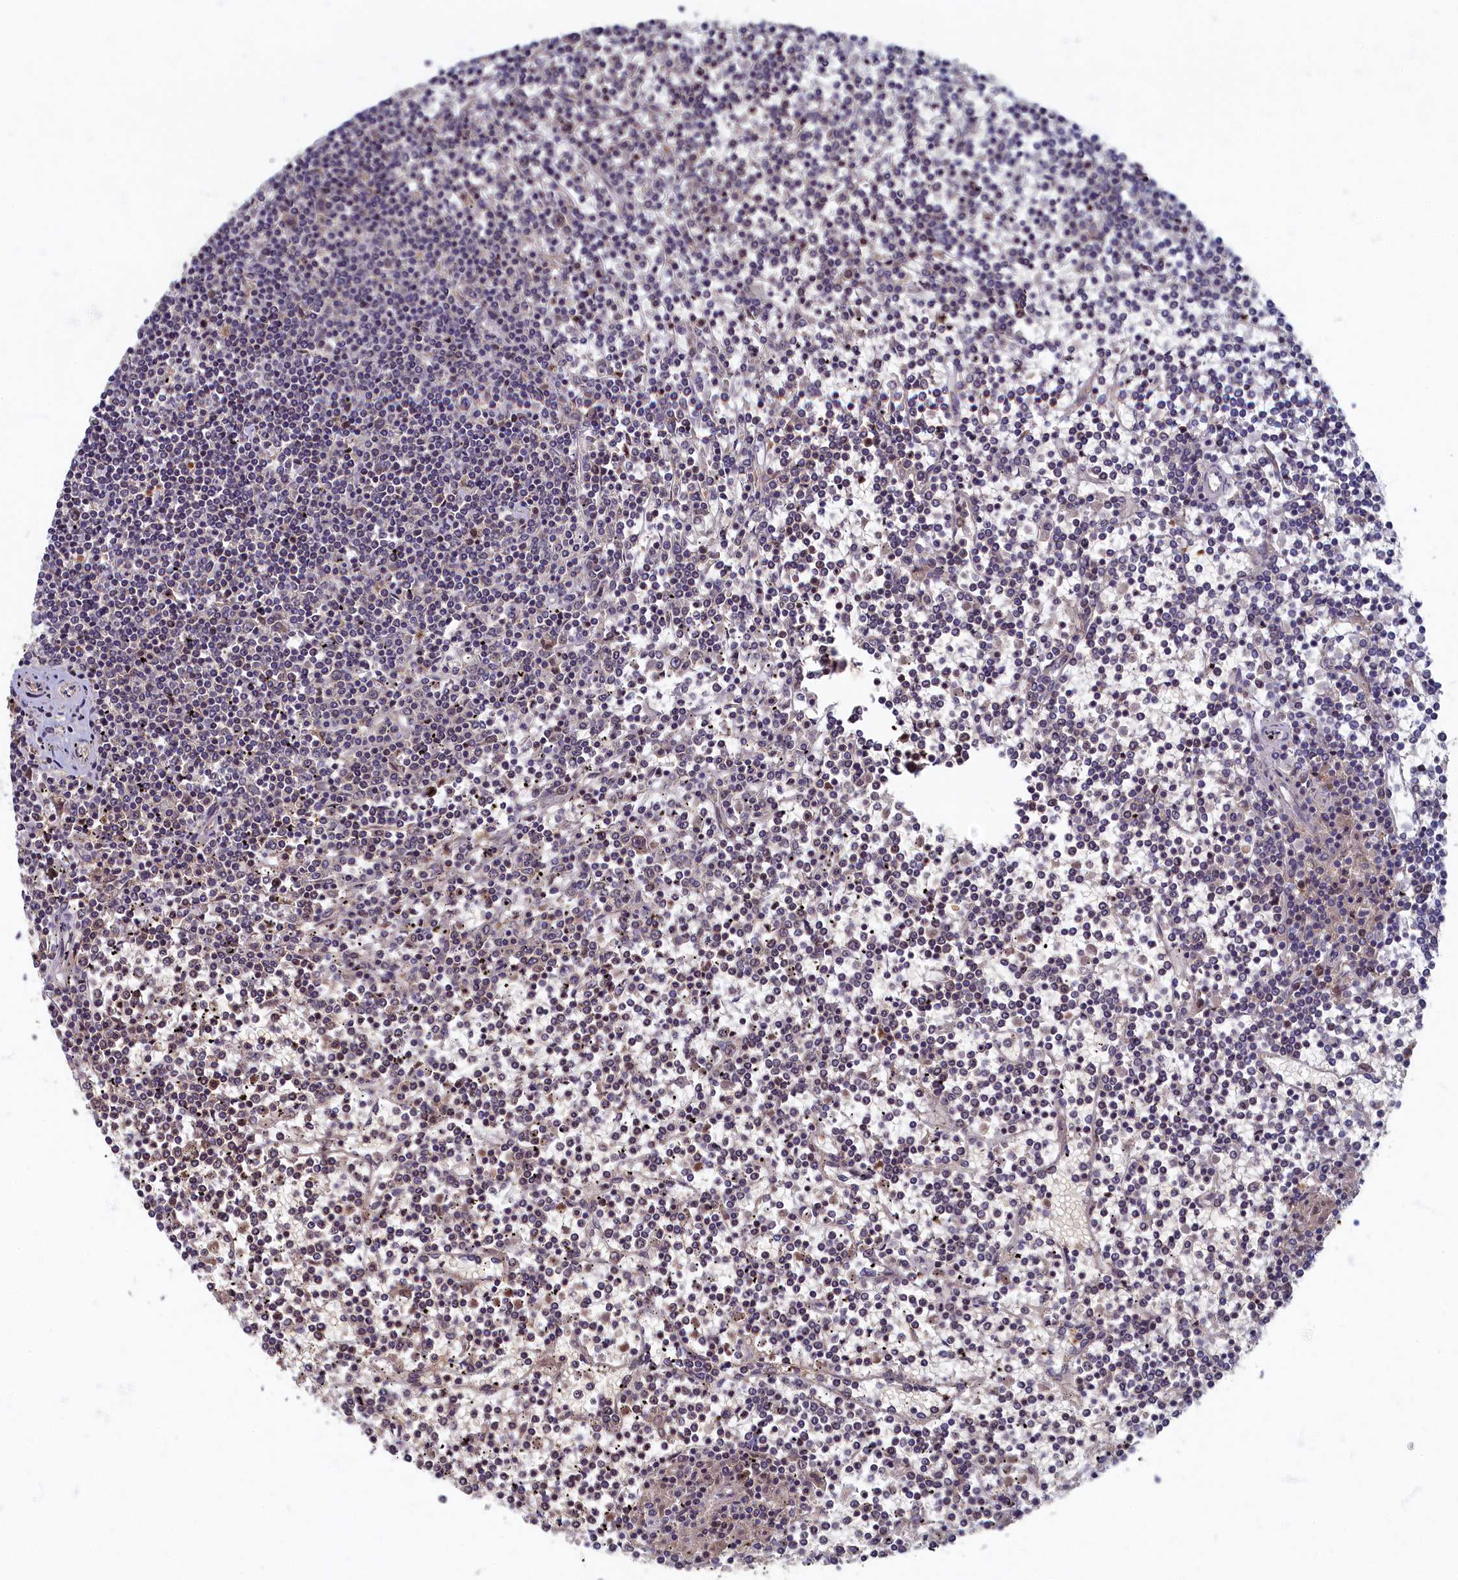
{"staining": {"intensity": "negative", "quantity": "none", "location": "none"}, "tissue": "lymphoma", "cell_type": "Tumor cells", "image_type": "cancer", "snomed": [{"axis": "morphology", "description": "Malignant lymphoma, non-Hodgkin's type, Low grade"}, {"axis": "topography", "description": "Spleen"}], "caption": "This micrograph is of malignant lymphoma, non-Hodgkin's type (low-grade) stained with immunohistochemistry (IHC) to label a protein in brown with the nuclei are counter-stained blue. There is no expression in tumor cells. (Stains: DAB immunohistochemistry with hematoxylin counter stain, Microscopy: brightfield microscopy at high magnification).", "gene": "HUNK", "patient": {"sex": "female", "age": 19}}